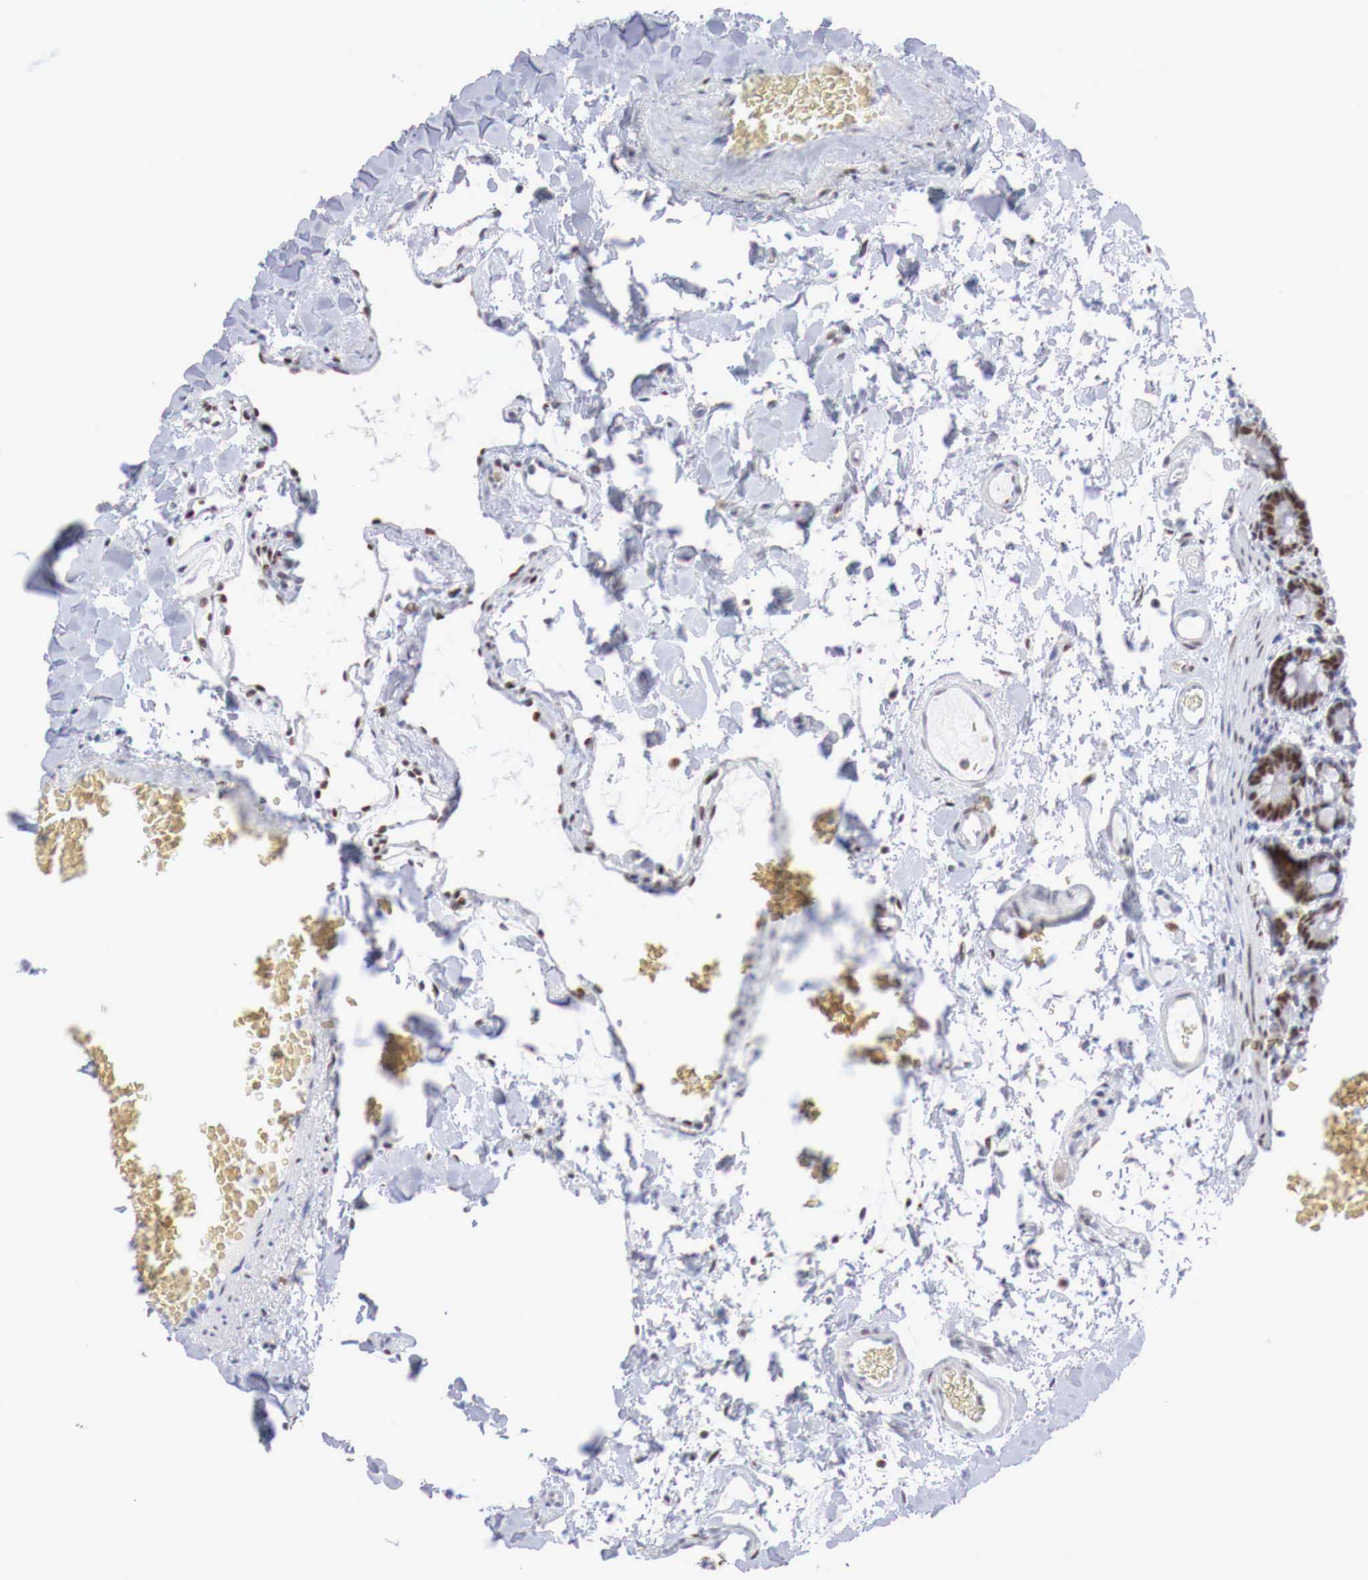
{"staining": {"intensity": "strong", "quantity": ">75%", "location": "nuclear"}, "tissue": "duodenum", "cell_type": "Glandular cells", "image_type": "normal", "snomed": [{"axis": "morphology", "description": "Normal tissue, NOS"}, {"axis": "topography", "description": "Duodenum"}], "caption": "Protein analysis of unremarkable duodenum demonstrates strong nuclear expression in approximately >75% of glandular cells.", "gene": "FOXP2", "patient": {"sex": "male", "age": 70}}